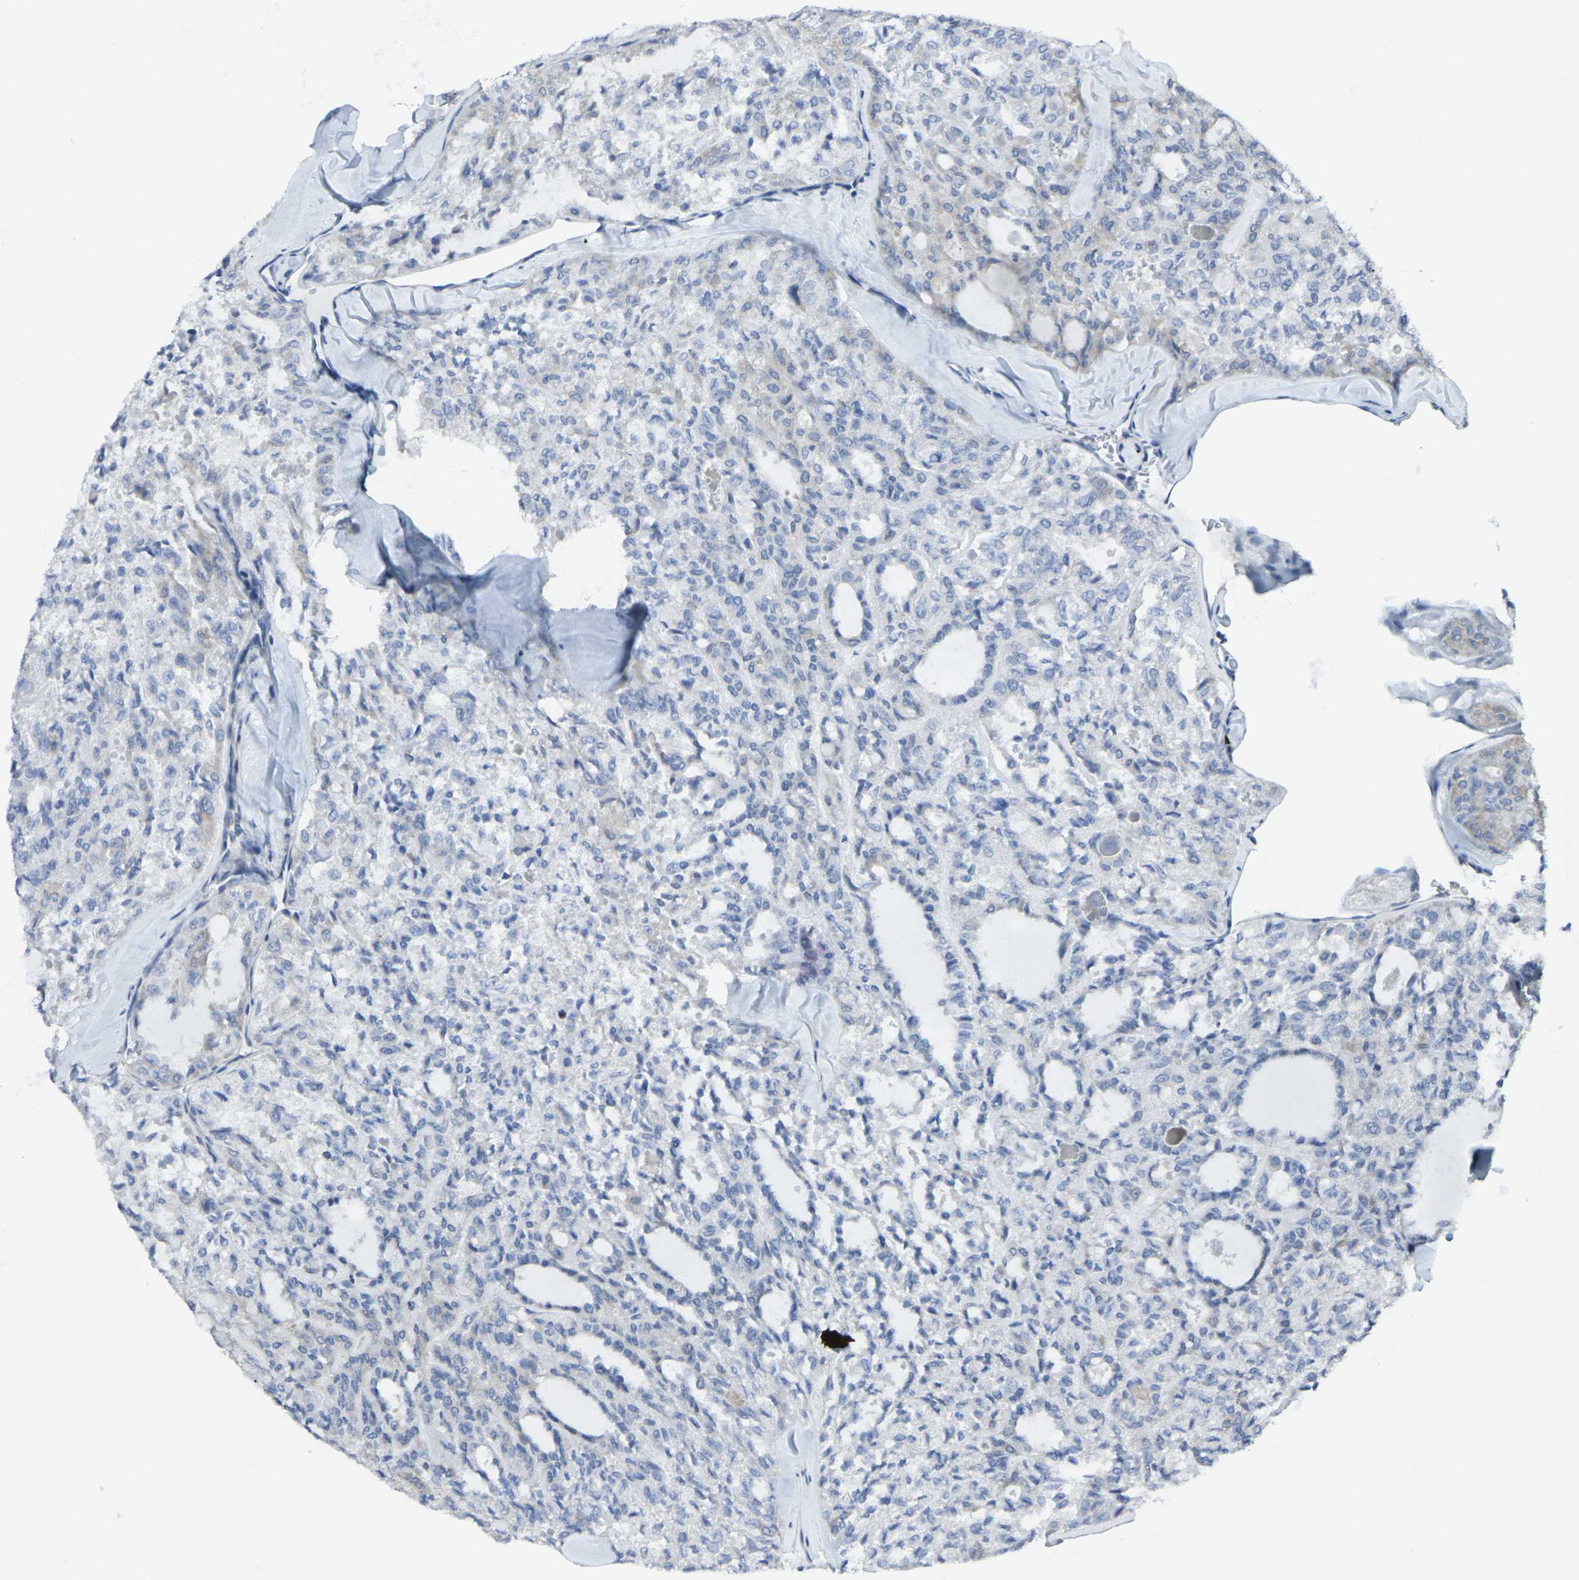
{"staining": {"intensity": "weak", "quantity": "<25%", "location": "cytoplasmic/membranous"}, "tissue": "thyroid cancer", "cell_type": "Tumor cells", "image_type": "cancer", "snomed": [{"axis": "morphology", "description": "Follicular adenoma carcinoma, NOS"}, {"axis": "topography", "description": "Thyroid gland"}], "caption": "A high-resolution micrograph shows IHC staining of thyroid follicular adenoma carcinoma, which demonstrates no significant positivity in tumor cells.", "gene": "CCR10", "patient": {"sex": "male", "age": 75}}